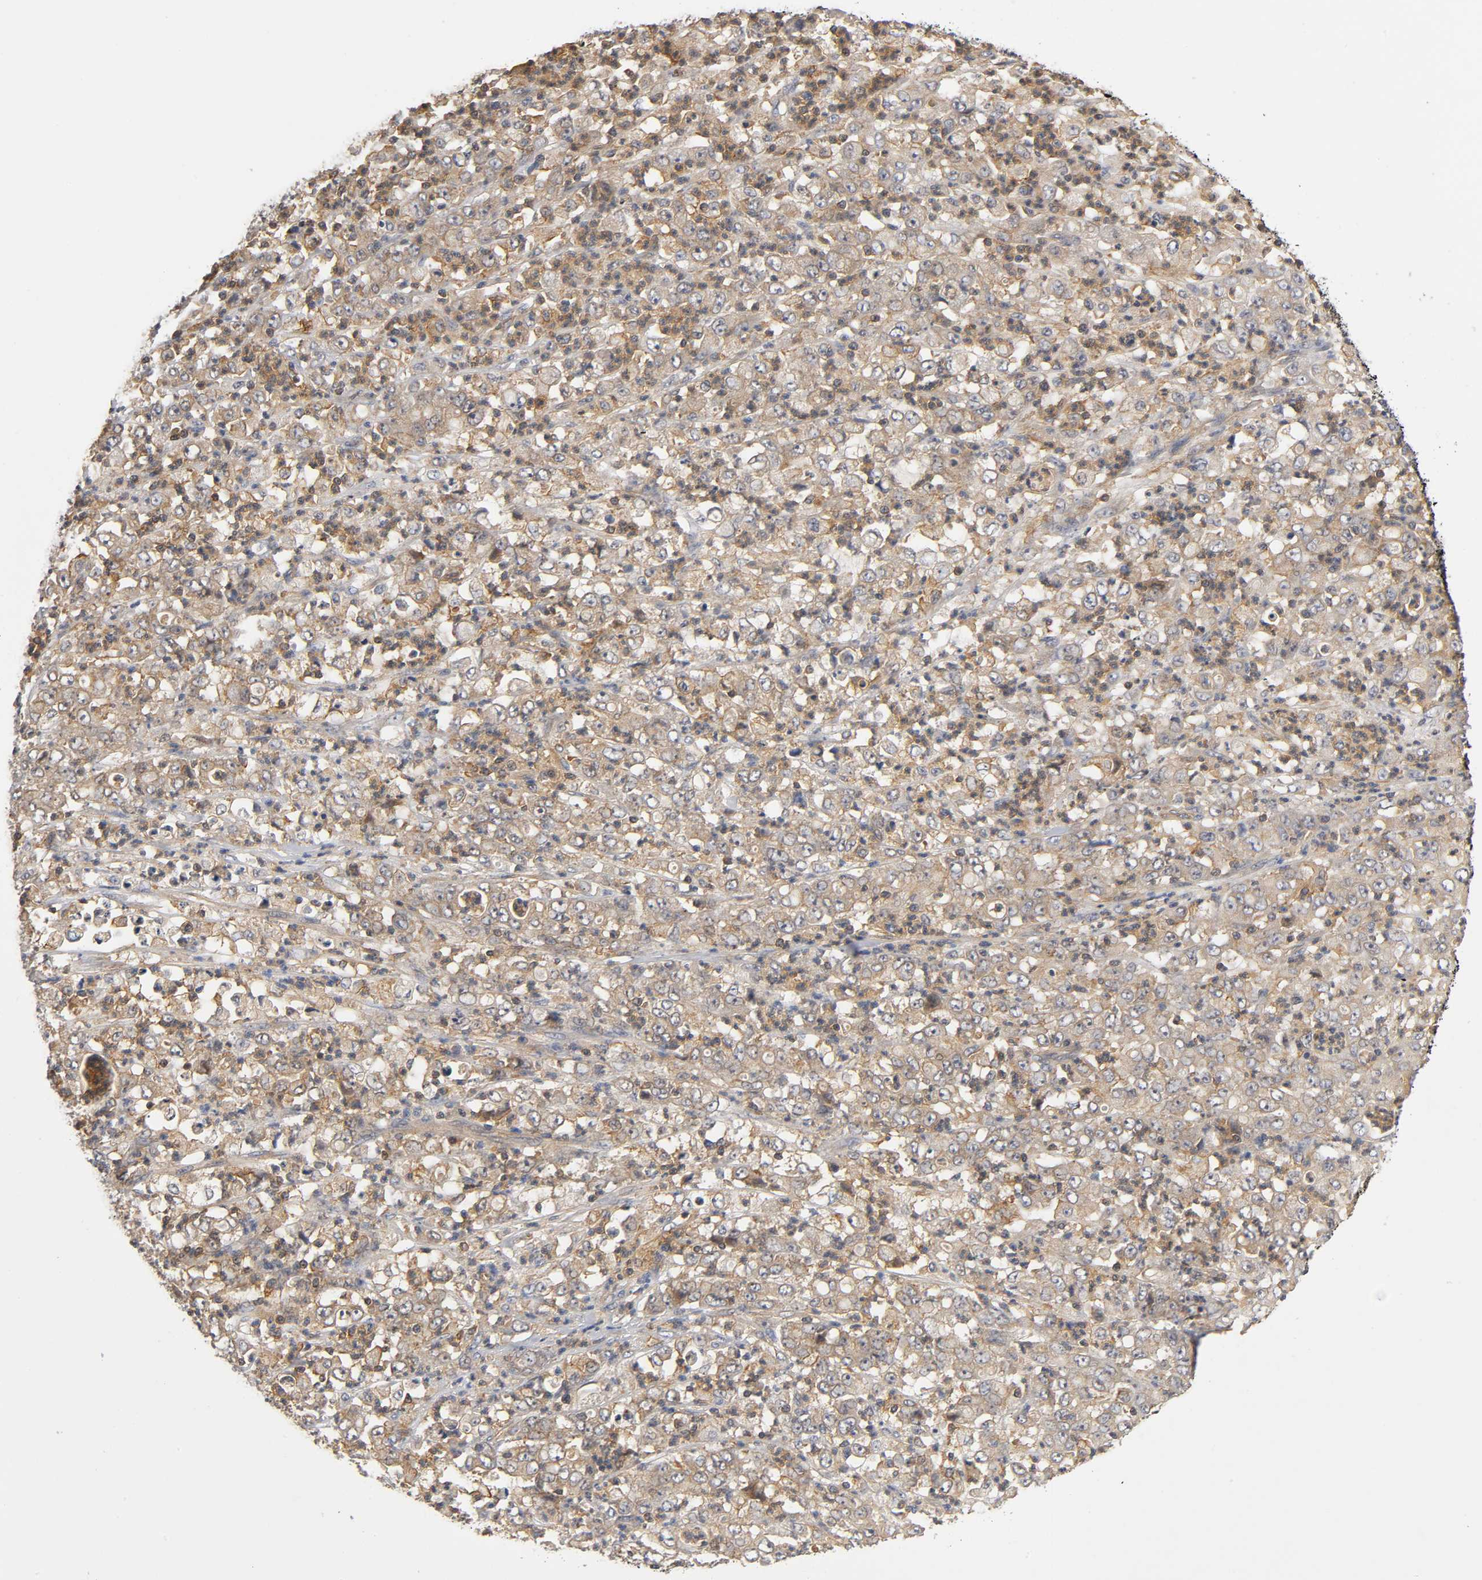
{"staining": {"intensity": "moderate", "quantity": ">75%", "location": "cytoplasmic/membranous"}, "tissue": "stomach cancer", "cell_type": "Tumor cells", "image_type": "cancer", "snomed": [{"axis": "morphology", "description": "Adenocarcinoma, NOS"}, {"axis": "topography", "description": "Stomach, lower"}], "caption": "Protein staining by immunohistochemistry demonstrates moderate cytoplasmic/membranous staining in about >75% of tumor cells in adenocarcinoma (stomach).", "gene": "ACTR2", "patient": {"sex": "female", "age": 71}}